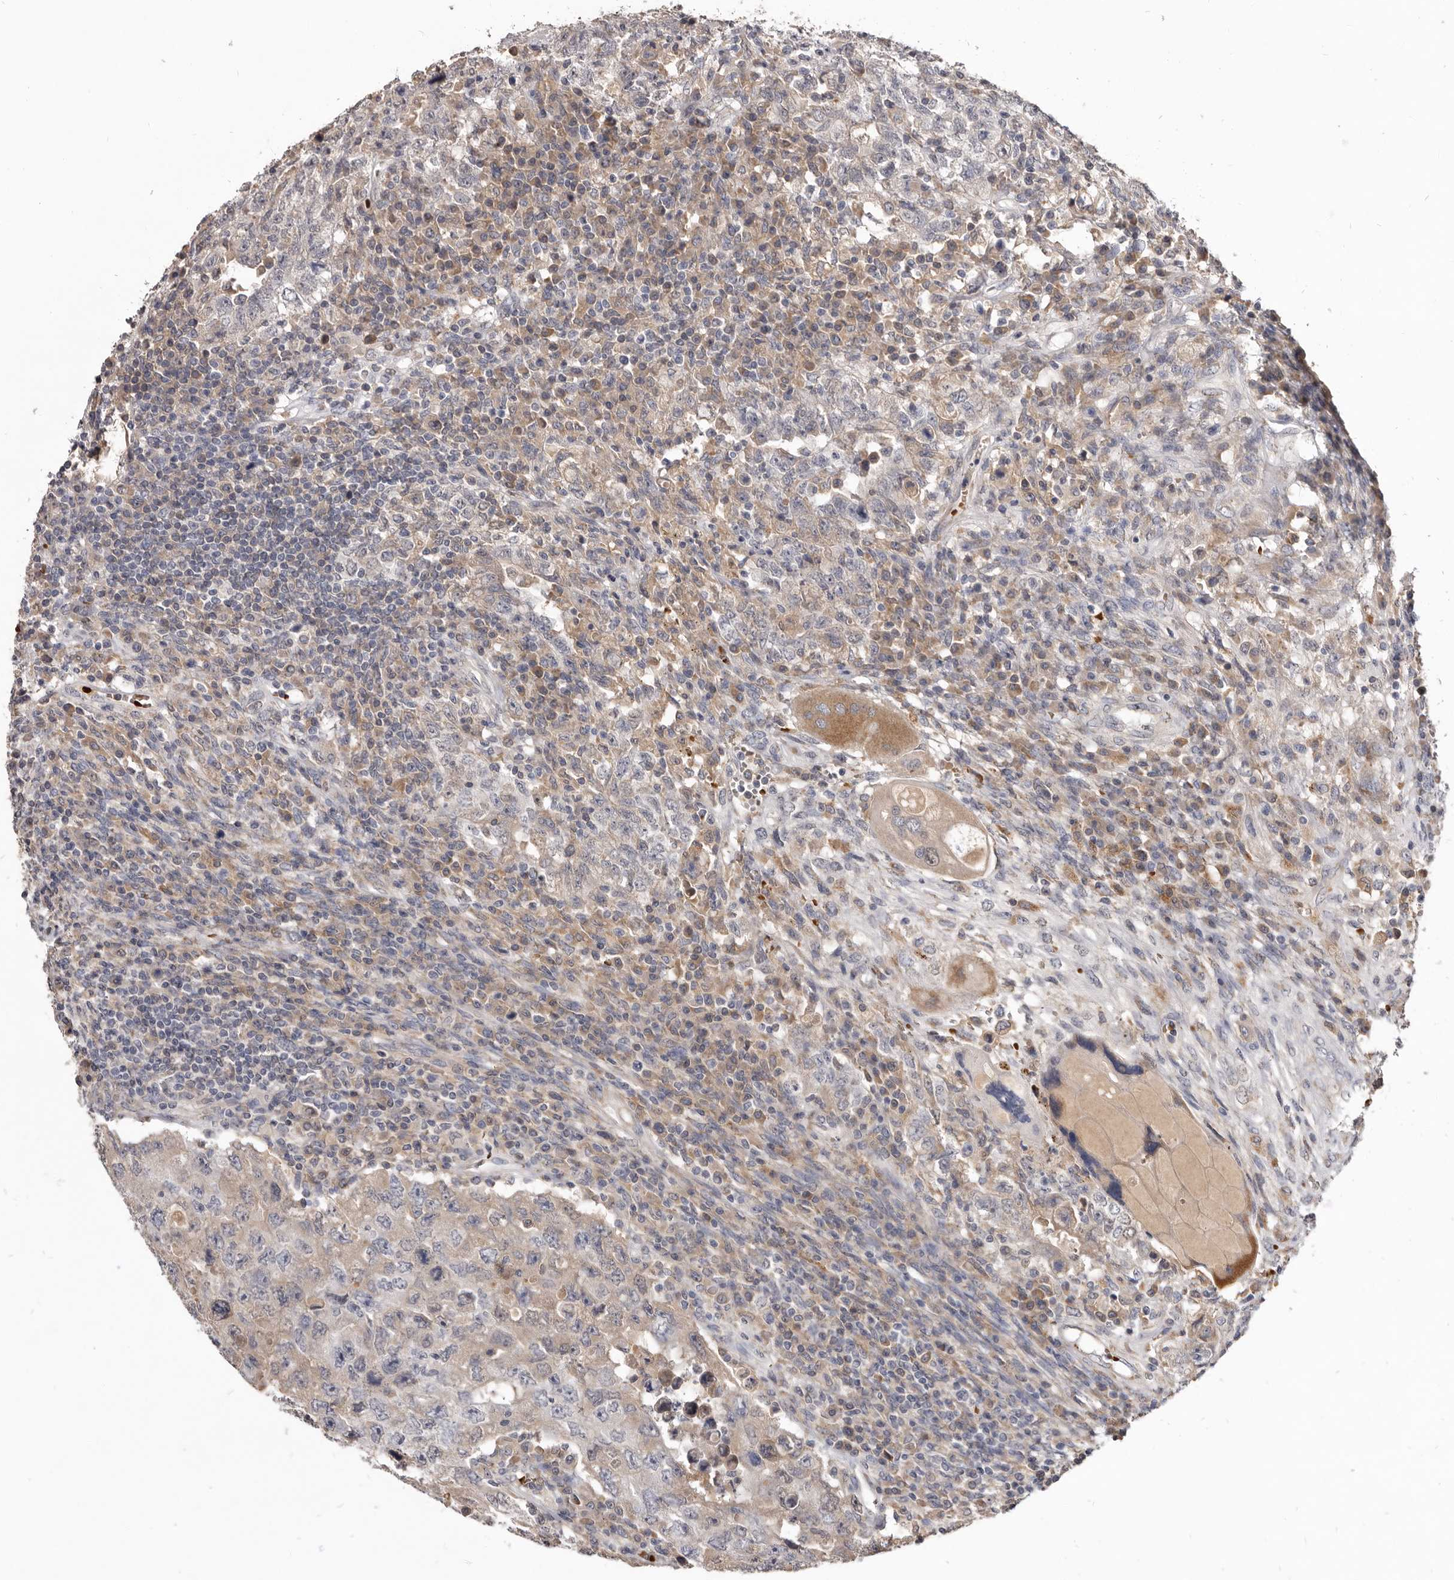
{"staining": {"intensity": "weak", "quantity": "25%-75%", "location": "cytoplasmic/membranous"}, "tissue": "testis cancer", "cell_type": "Tumor cells", "image_type": "cancer", "snomed": [{"axis": "morphology", "description": "Carcinoma, Embryonal, NOS"}, {"axis": "topography", "description": "Testis"}], "caption": "This histopathology image exhibits embryonal carcinoma (testis) stained with immunohistochemistry to label a protein in brown. The cytoplasmic/membranous of tumor cells show weak positivity for the protein. Nuclei are counter-stained blue.", "gene": "NENF", "patient": {"sex": "male", "age": 26}}